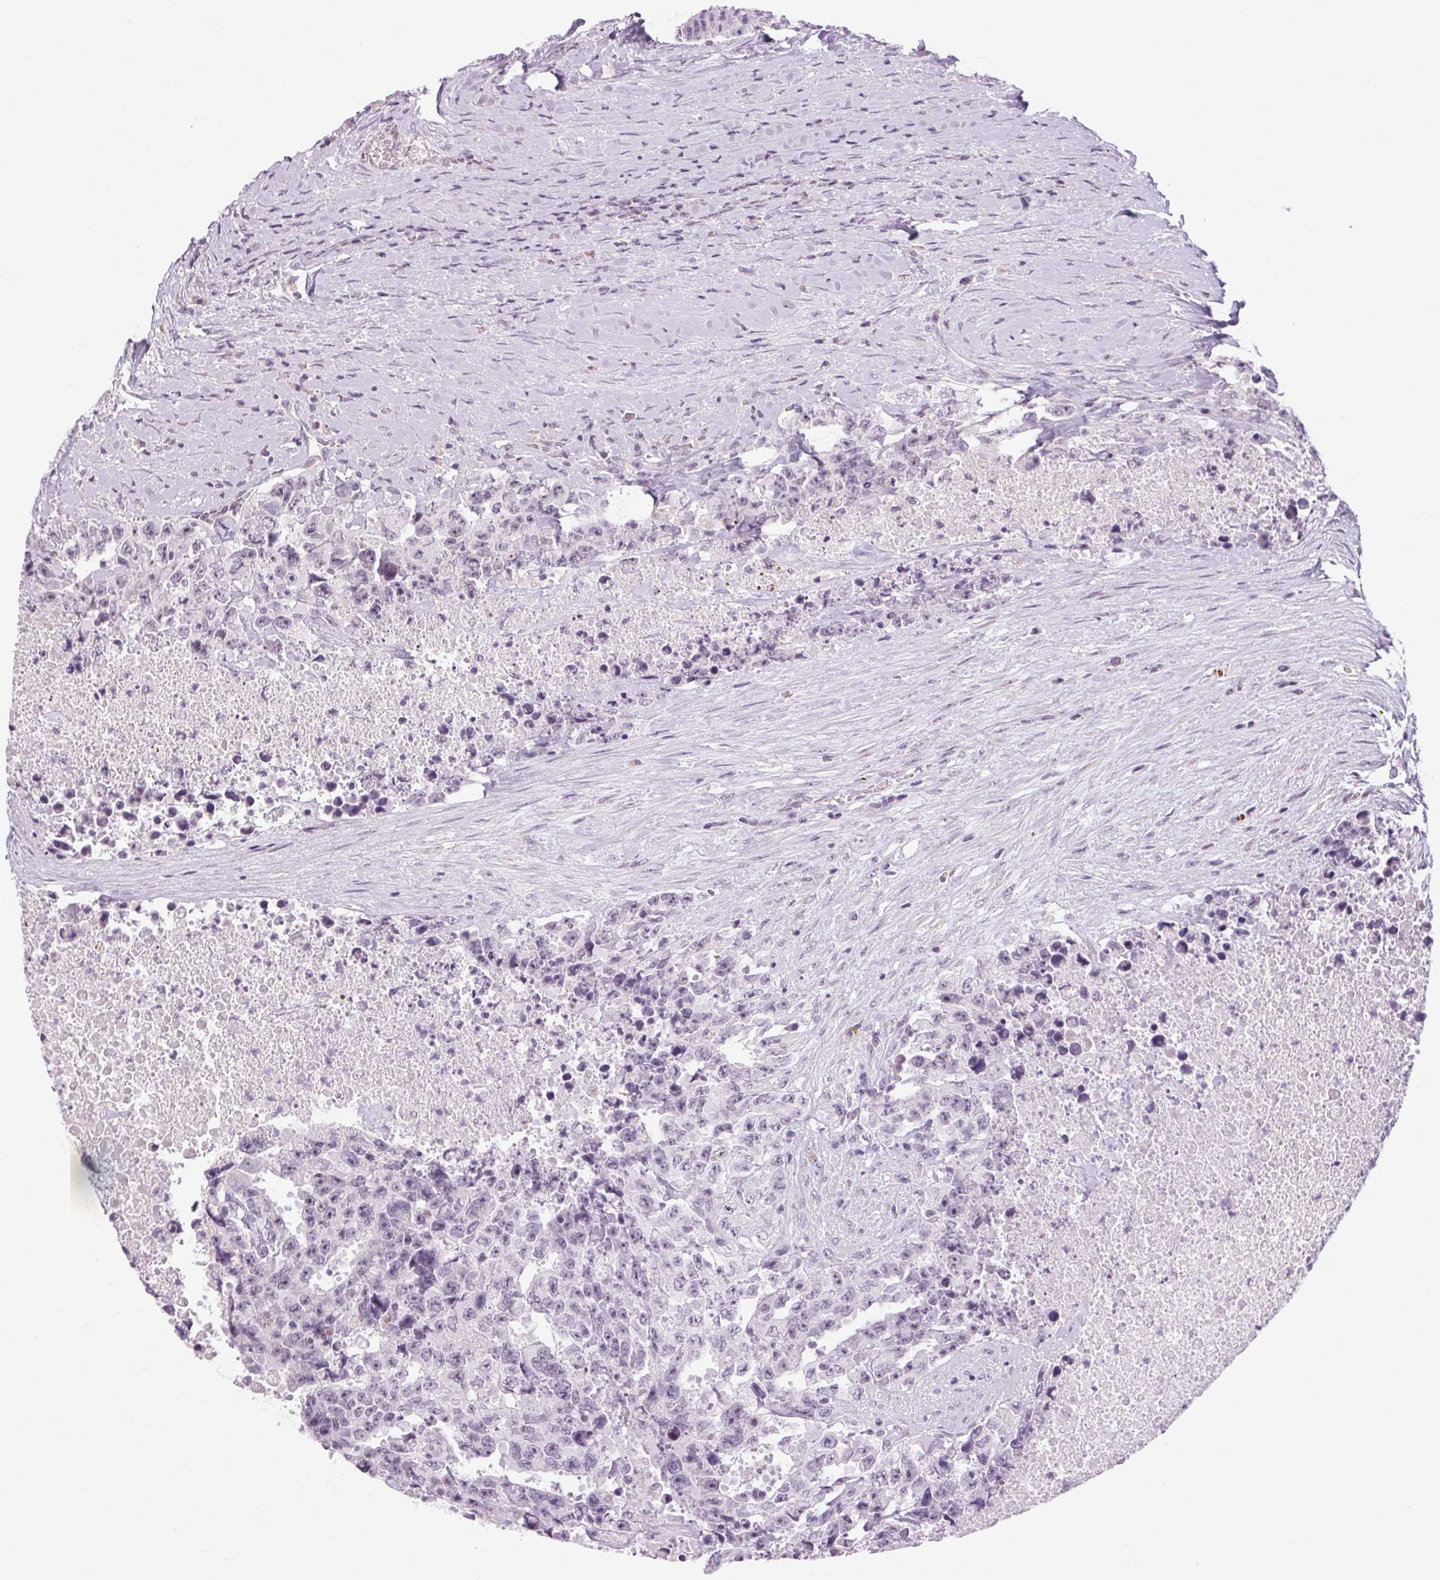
{"staining": {"intensity": "negative", "quantity": "none", "location": "none"}, "tissue": "testis cancer", "cell_type": "Tumor cells", "image_type": "cancer", "snomed": [{"axis": "morphology", "description": "Carcinoma, Embryonal, NOS"}, {"axis": "topography", "description": "Testis"}], "caption": "High magnification brightfield microscopy of testis embryonal carcinoma stained with DAB (brown) and counterstained with hematoxylin (blue): tumor cells show no significant positivity.", "gene": "KLHL40", "patient": {"sex": "male", "age": 24}}